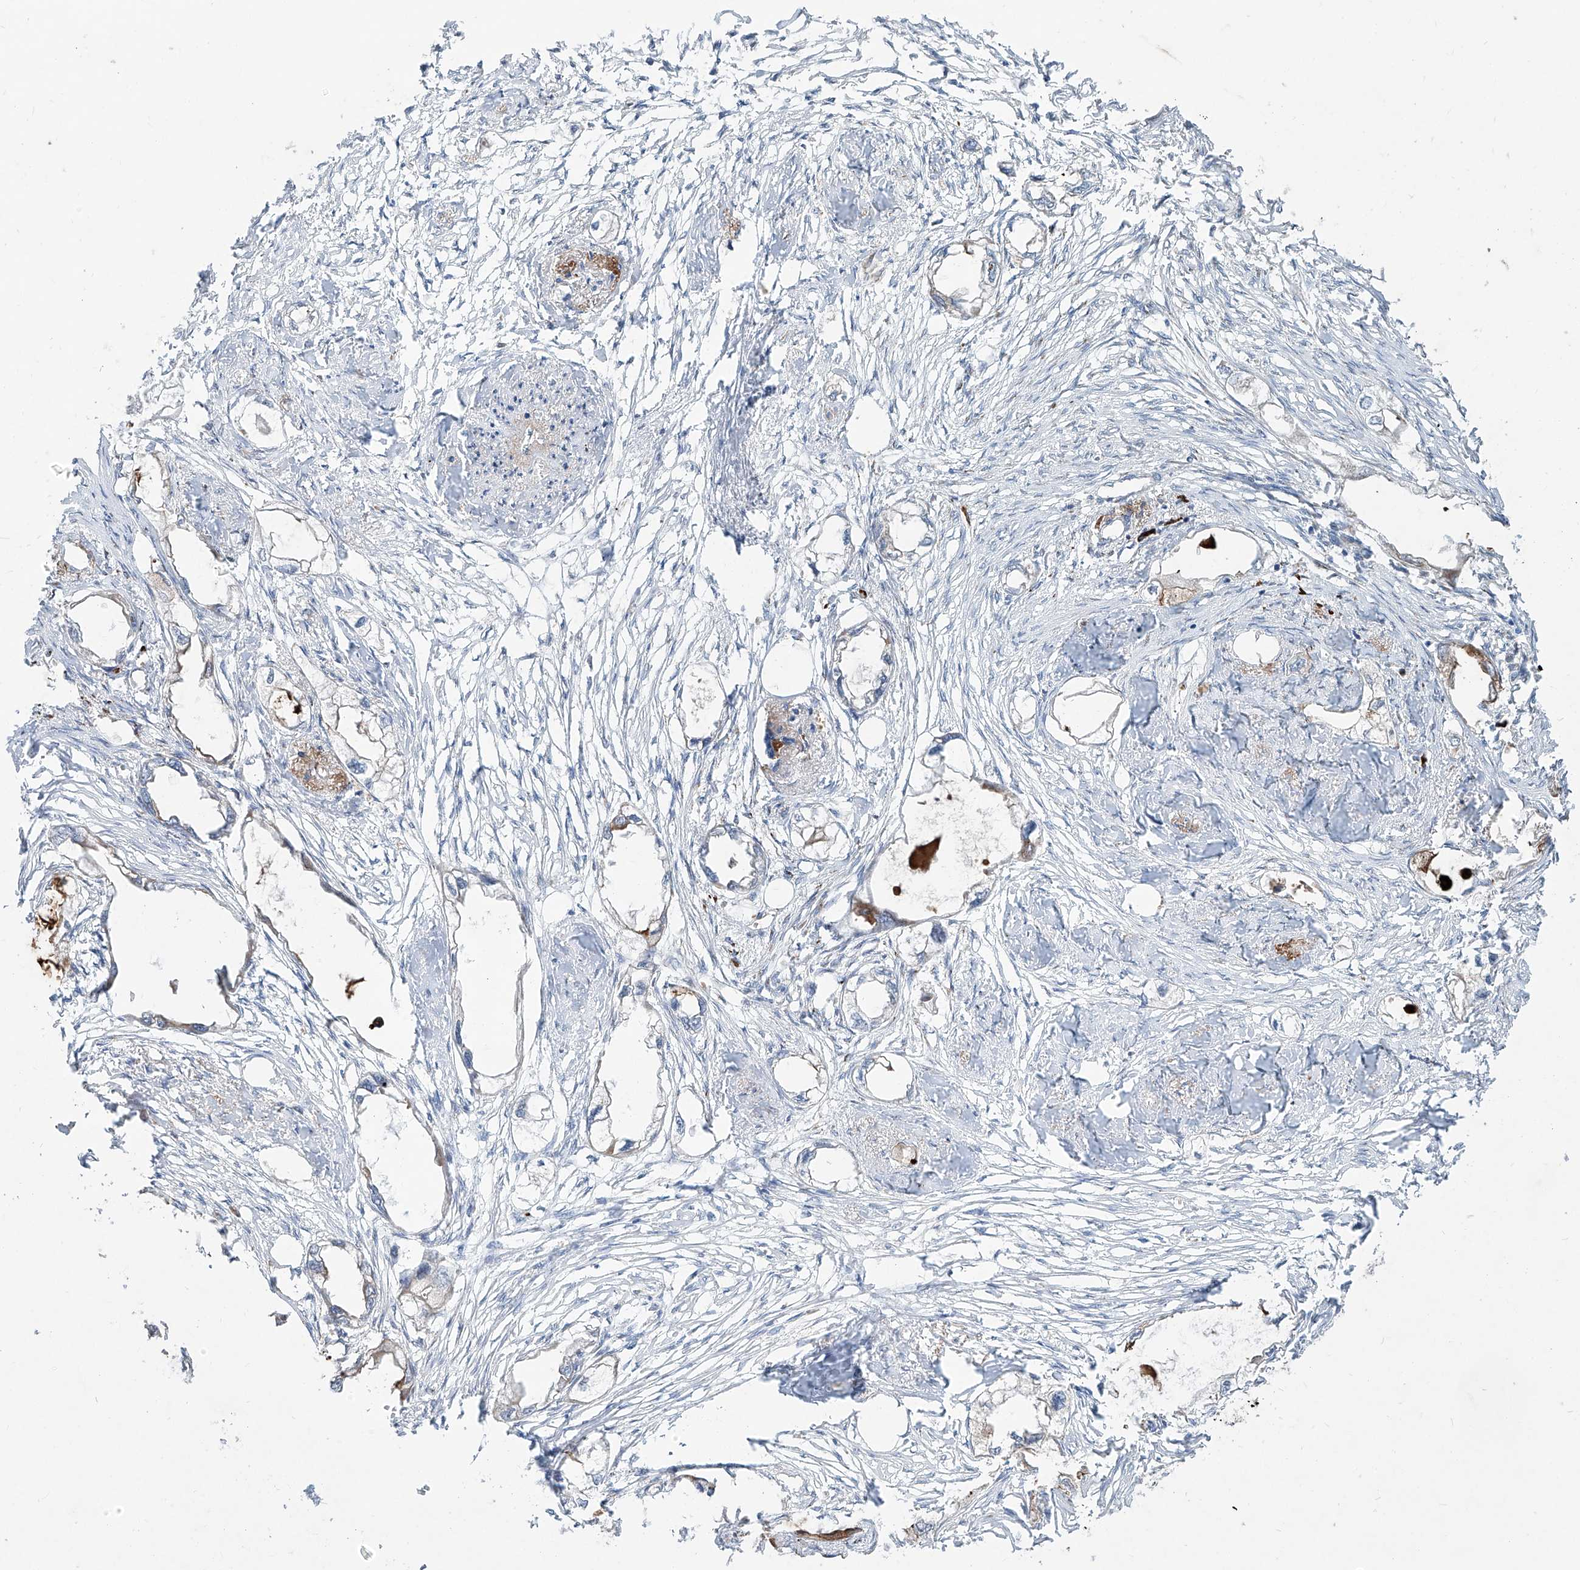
{"staining": {"intensity": "moderate", "quantity": "<25%", "location": "cytoplasmic/membranous"}, "tissue": "endometrial cancer", "cell_type": "Tumor cells", "image_type": "cancer", "snomed": [{"axis": "morphology", "description": "Adenocarcinoma, NOS"}, {"axis": "morphology", "description": "Adenocarcinoma, metastatic, NOS"}, {"axis": "topography", "description": "Adipose tissue"}, {"axis": "topography", "description": "Endometrium"}], "caption": "Immunohistochemical staining of adenocarcinoma (endometrial) shows low levels of moderate cytoplasmic/membranous protein positivity in approximately <25% of tumor cells.", "gene": "CDH5", "patient": {"sex": "female", "age": 67}}